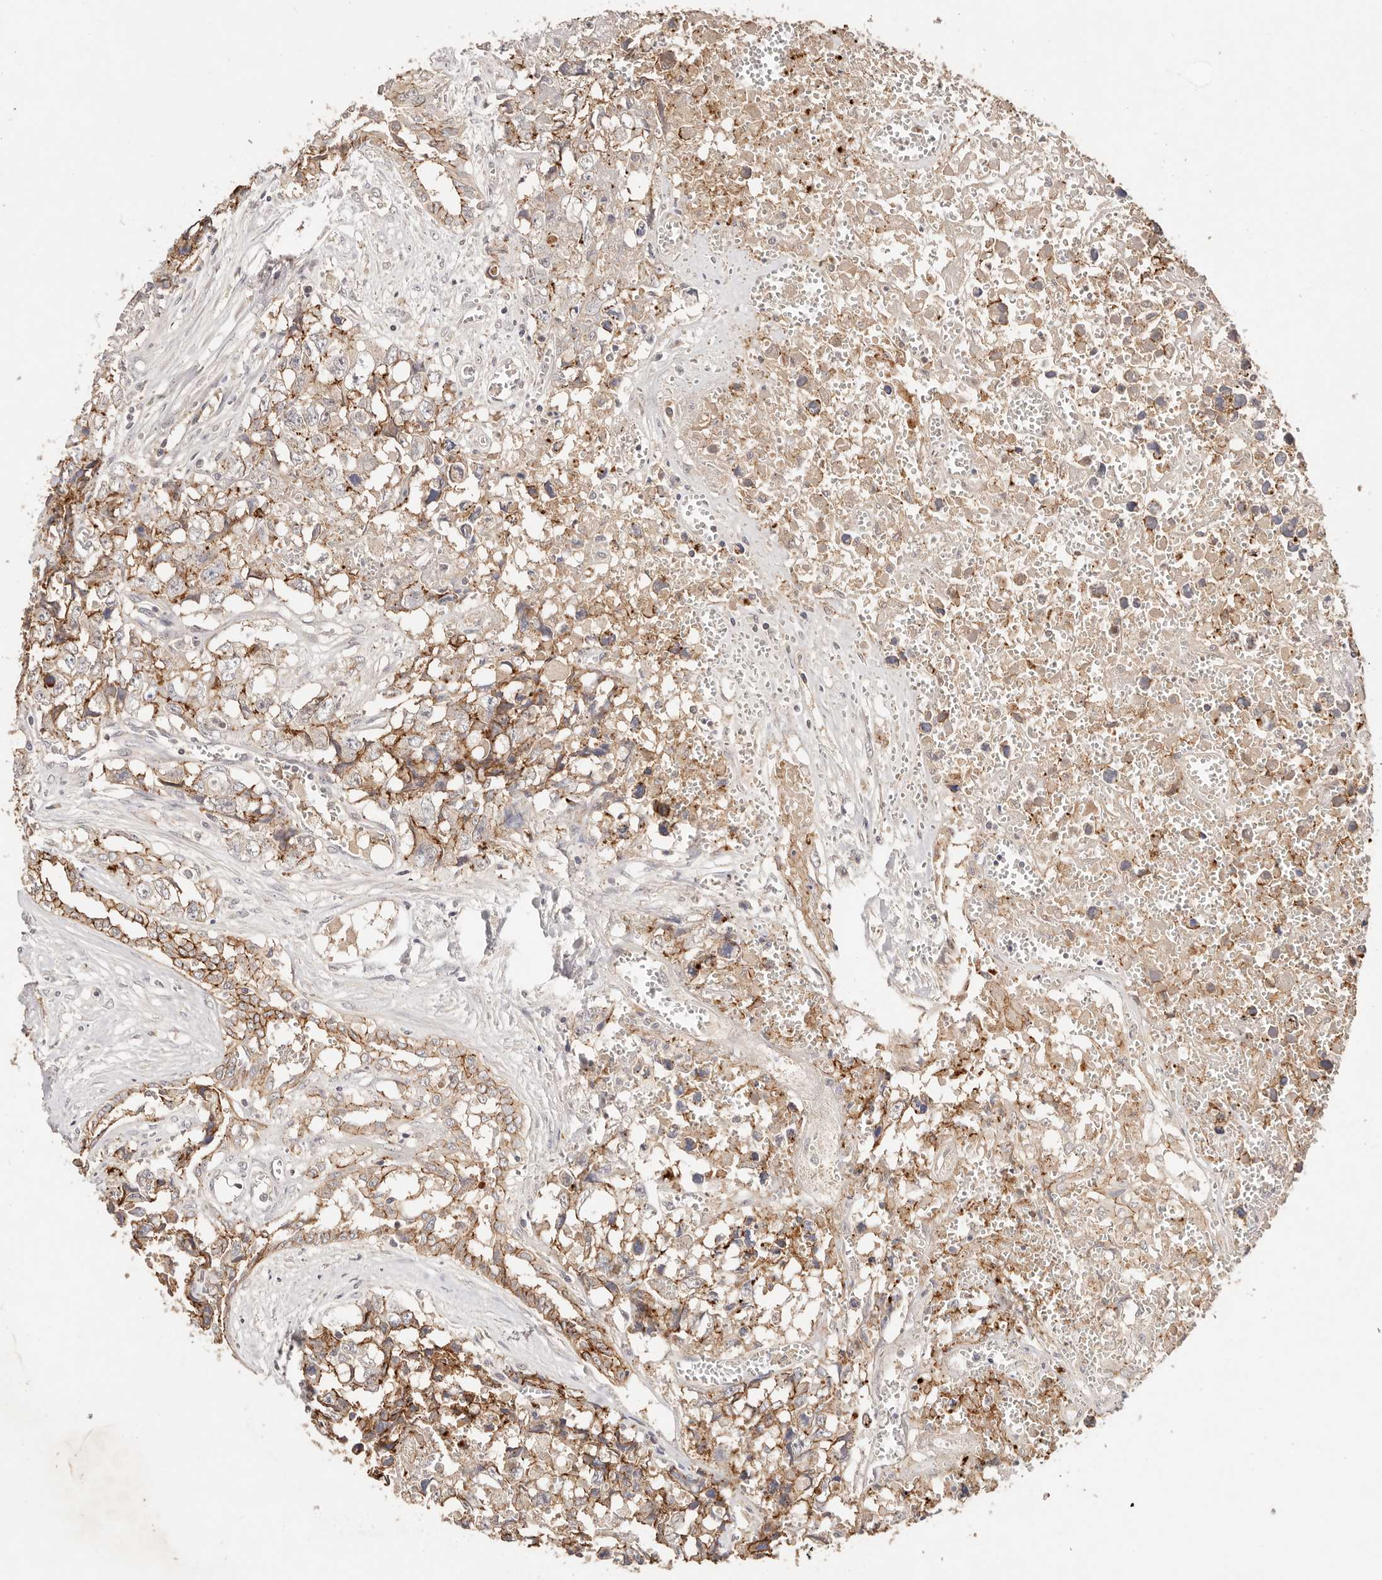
{"staining": {"intensity": "moderate", "quantity": ">75%", "location": "cytoplasmic/membranous"}, "tissue": "testis cancer", "cell_type": "Tumor cells", "image_type": "cancer", "snomed": [{"axis": "morphology", "description": "Carcinoma, Embryonal, NOS"}, {"axis": "topography", "description": "Testis"}], "caption": "Testis cancer (embryonal carcinoma) stained for a protein demonstrates moderate cytoplasmic/membranous positivity in tumor cells. Nuclei are stained in blue.", "gene": "CXADR", "patient": {"sex": "male", "age": 31}}